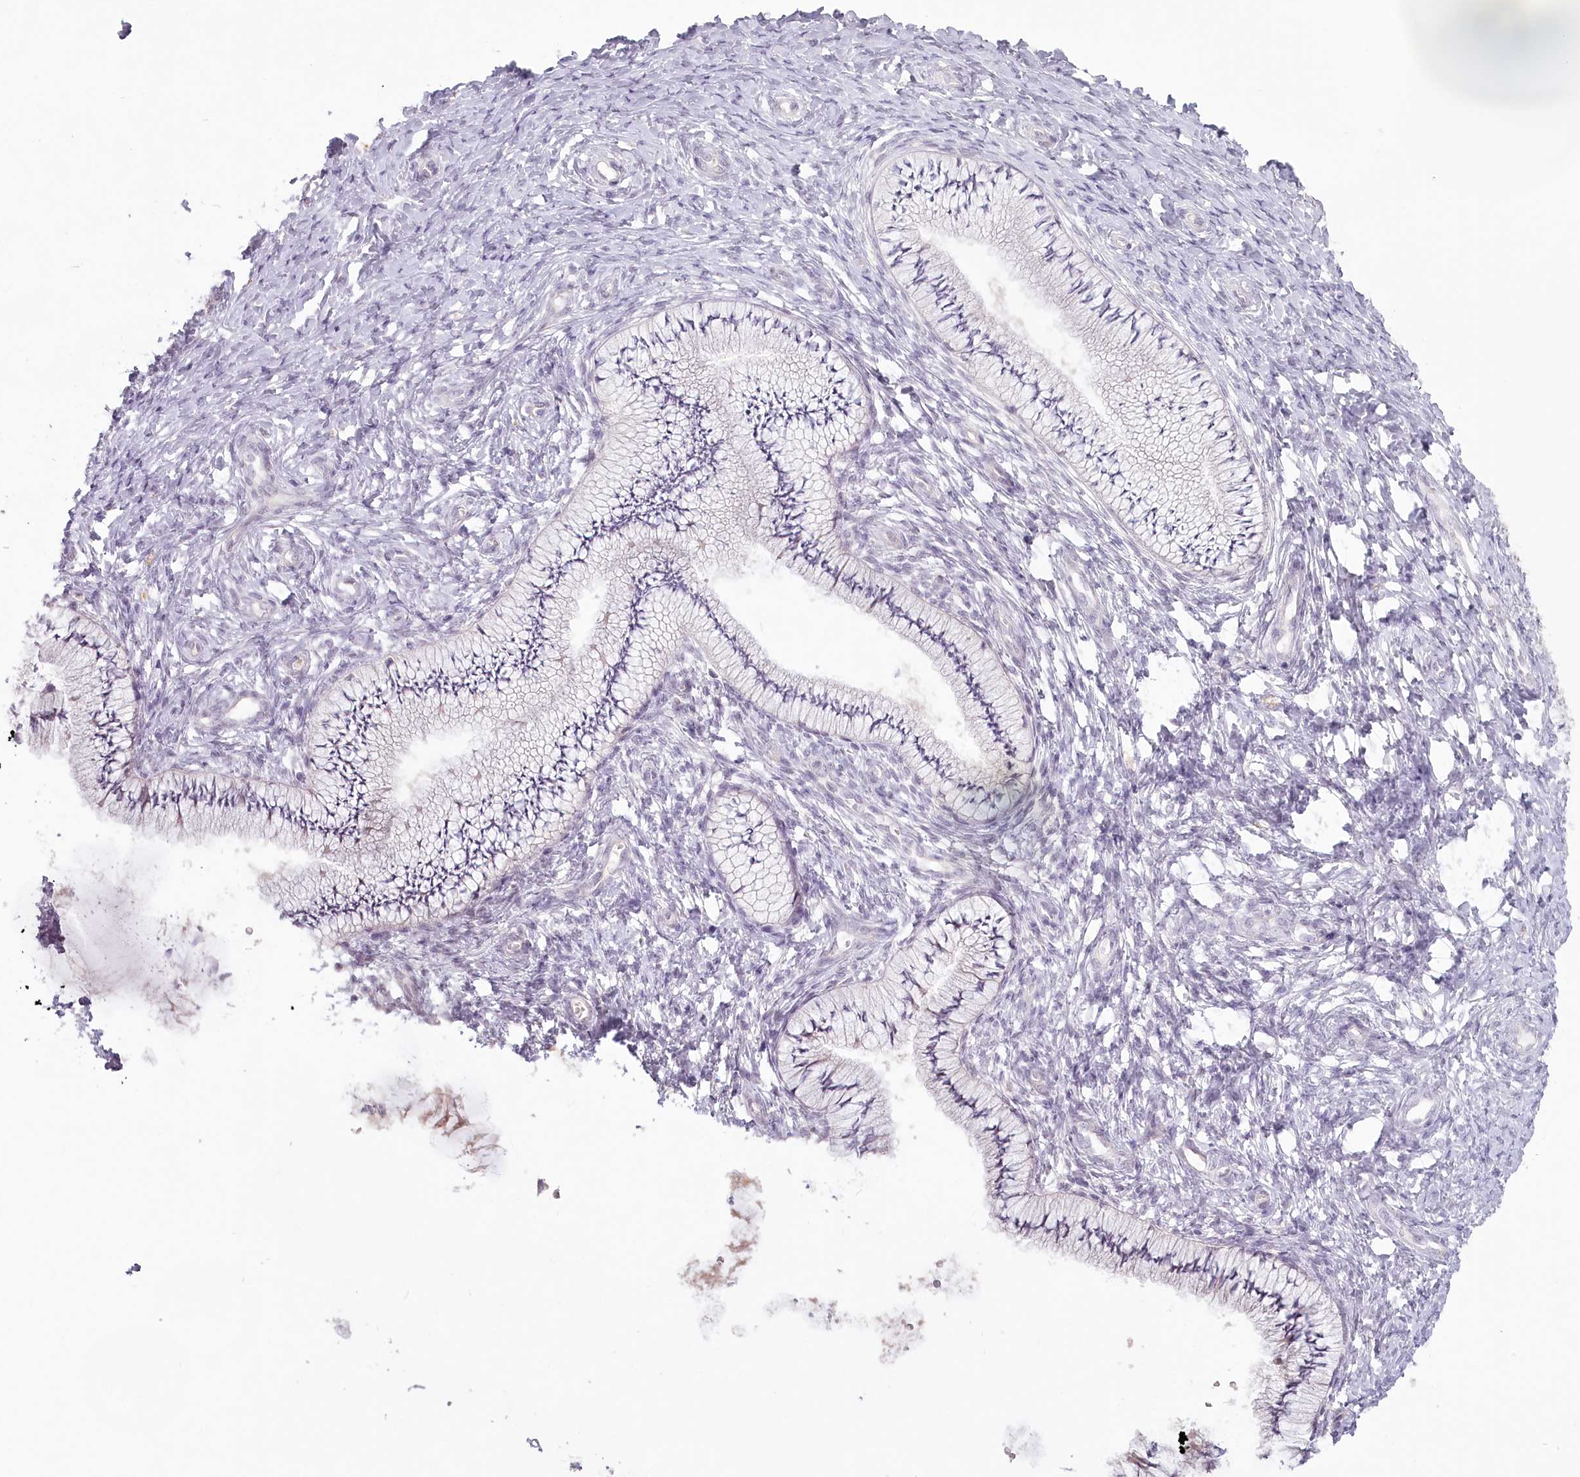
{"staining": {"intensity": "negative", "quantity": "none", "location": "none"}, "tissue": "cervix", "cell_type": "Glandular cells", "image_type": "normal", "snomed": [{"axis": "morphology", "description": "Normal tissue, NOS"}, {"axis": "topography", "description": "Cervix"}], "caption": "High magnification brightfield microscopy of benign cervix stained with DAB (3,3'-diaminobenzidine) (brown) and counterstained with hematoxylin (blue): glandular cells show no significant expression.", "gene": "USP11", "patient": {"sex": "female", "age": 36}}